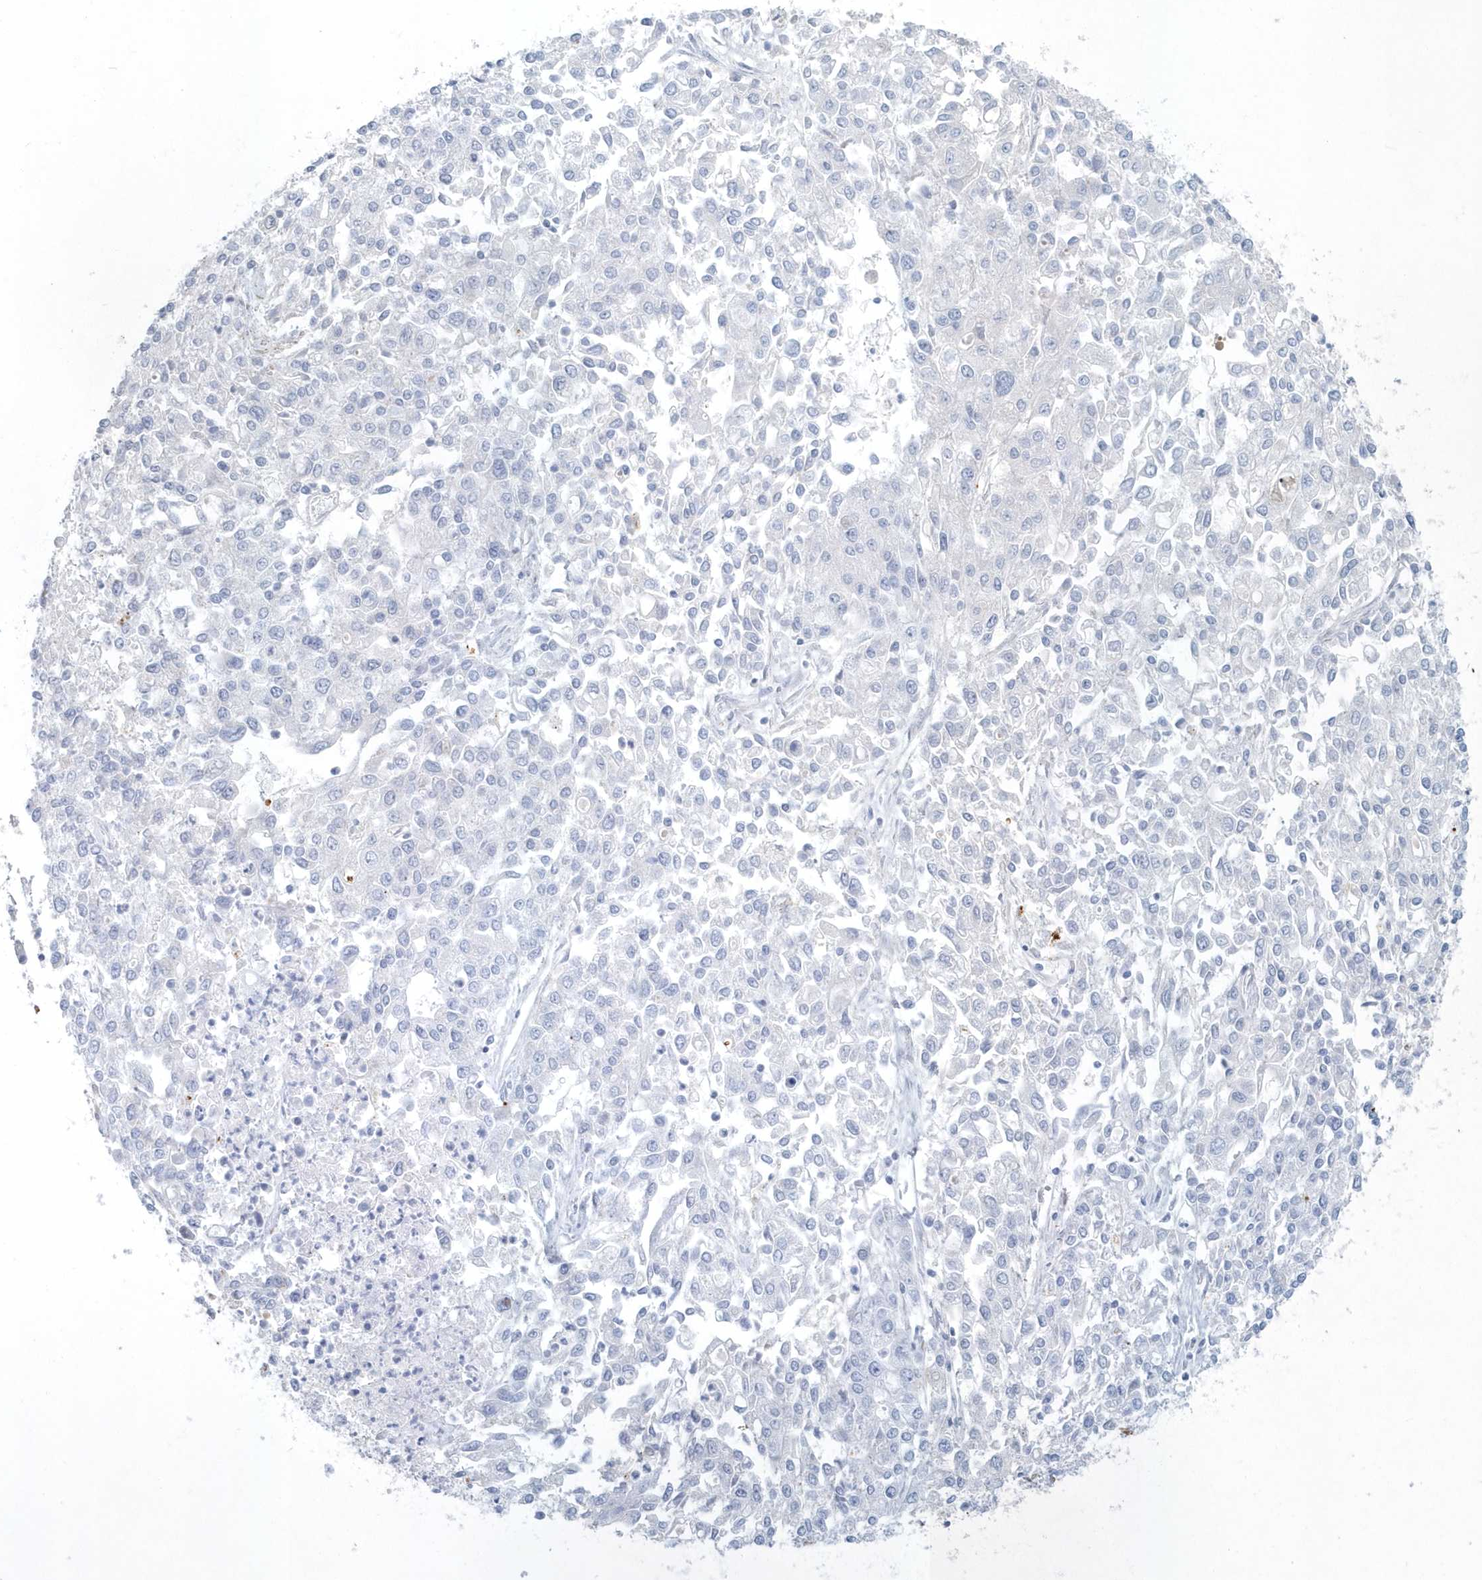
{"staining": {"intensity": "negative", "quantity": "none", "location": "none"}, "tissue": "endometrial cancer", "cell_type": "Tumor cells", "image_type": "cancer", "snomed": [{"axis": "morphology", "description": "Adenocarcinoma, NOS"}, {"axis": "topography", "description": "Endometrium"}], "caption": "IHC of human endometrial adenocarcinoma demonstrates no staining in tumor cells. (Stains: DAB (3,3'-diaminobenzidine) immunohistochemistry with hematoxylin counter stain, Microscopy: brightfield microscopy at high magnification).", "gene": "MYOT", "patient": {"sex": "female", "age": 49}}